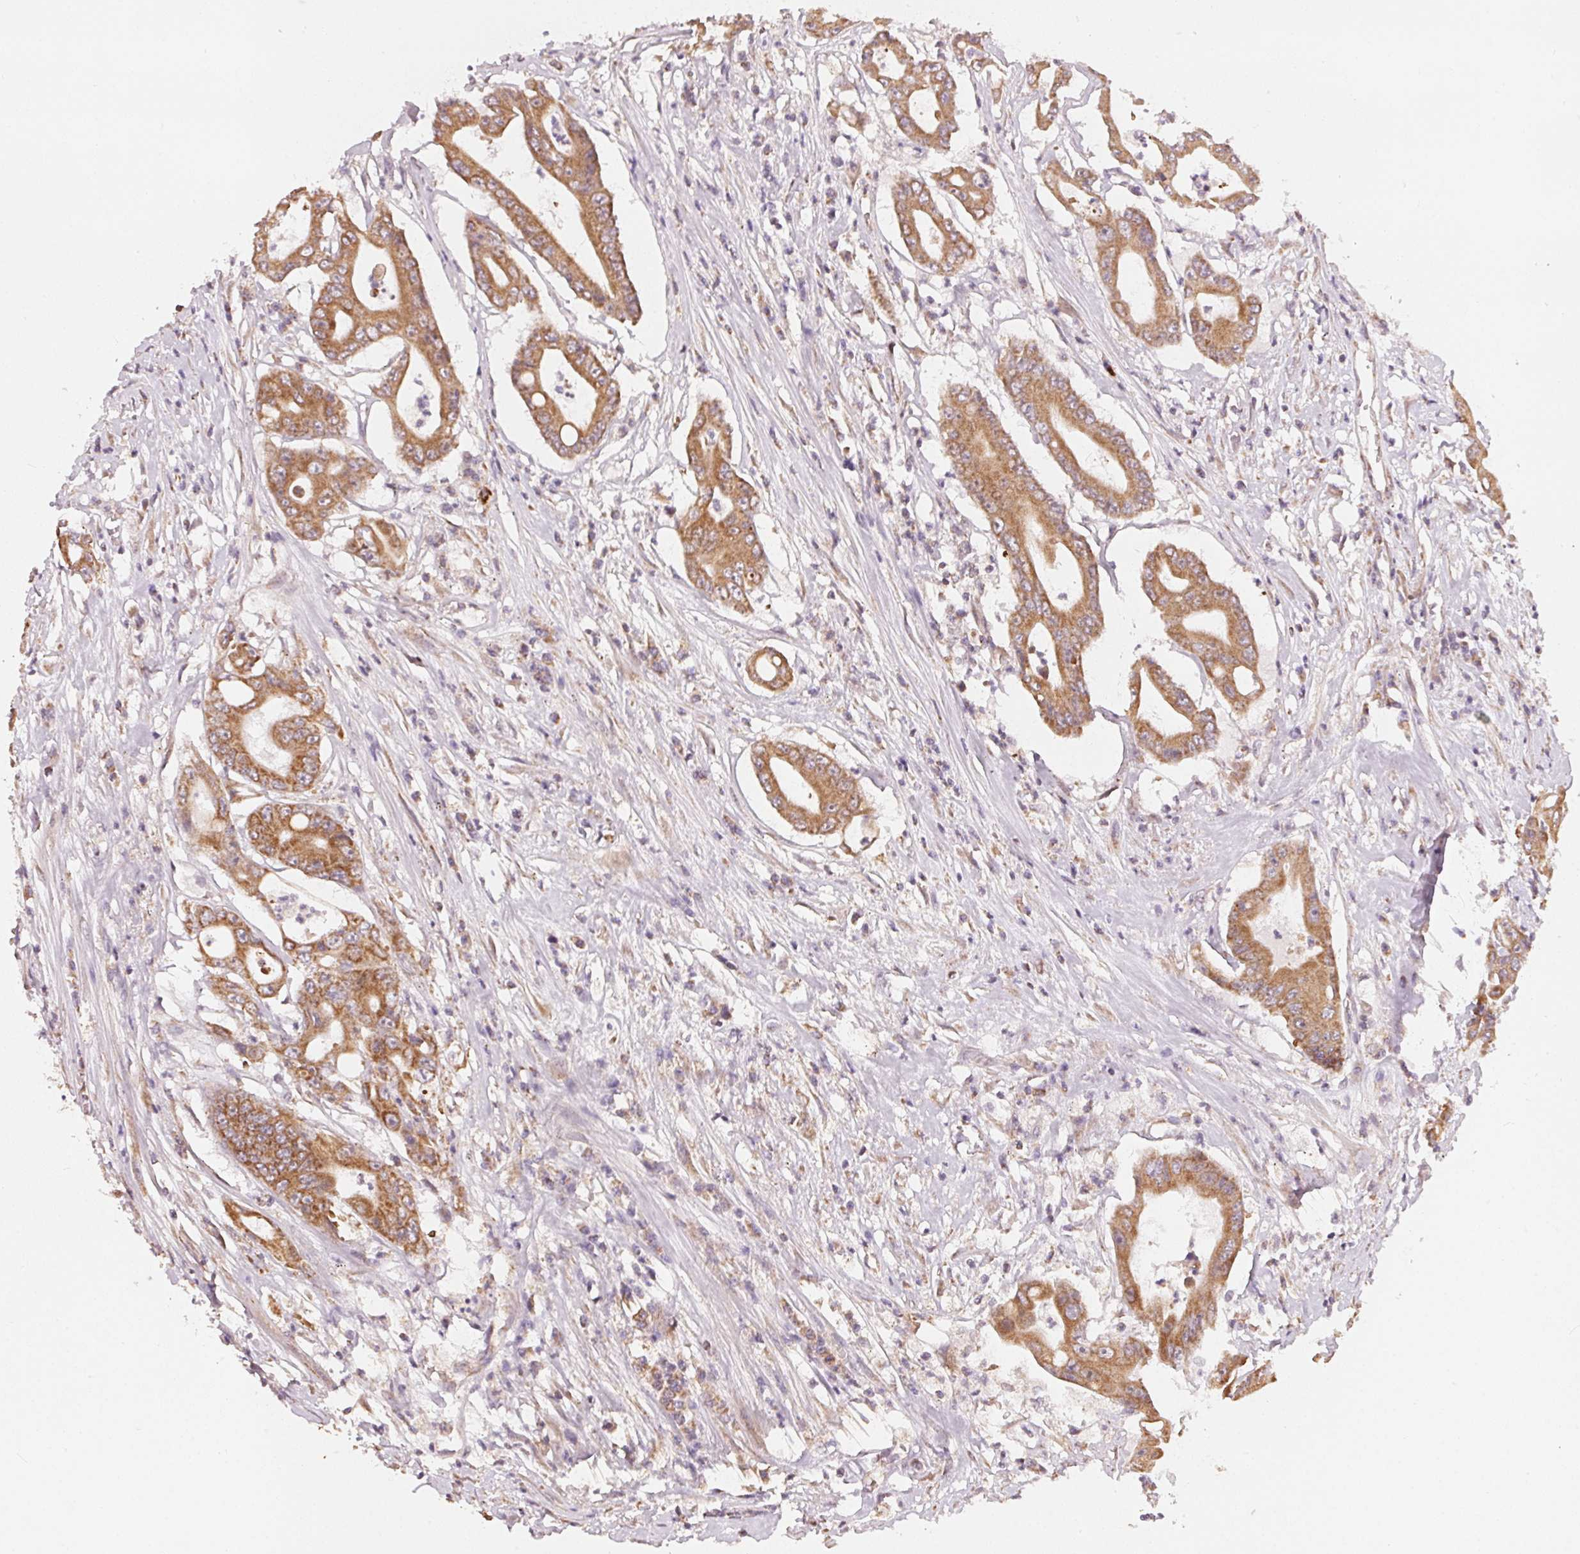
{"staining": {"intensity": "moderate", "quantity": ">75%", "location": "cytoplasmic/membranous"}, "tissue": "colorectal cancer", "cell_type": "Tumor cells", "image_type": "cancer", "snomed": [{"axis": "morphology", "description": "Adenocarcinoma, NOS"}, {"axis": "topography", "description": "Rectum"}], "caption": "High-power microscopy captured an immunohistochemistry (IHC) image of colorectal adenocarcinoma, revealing moderate cytoplasmic/membranous expression in approximately >75% of tumor cells.", "gene": "MATCAP1", "patient": {"sex": "male", "age": 54}}